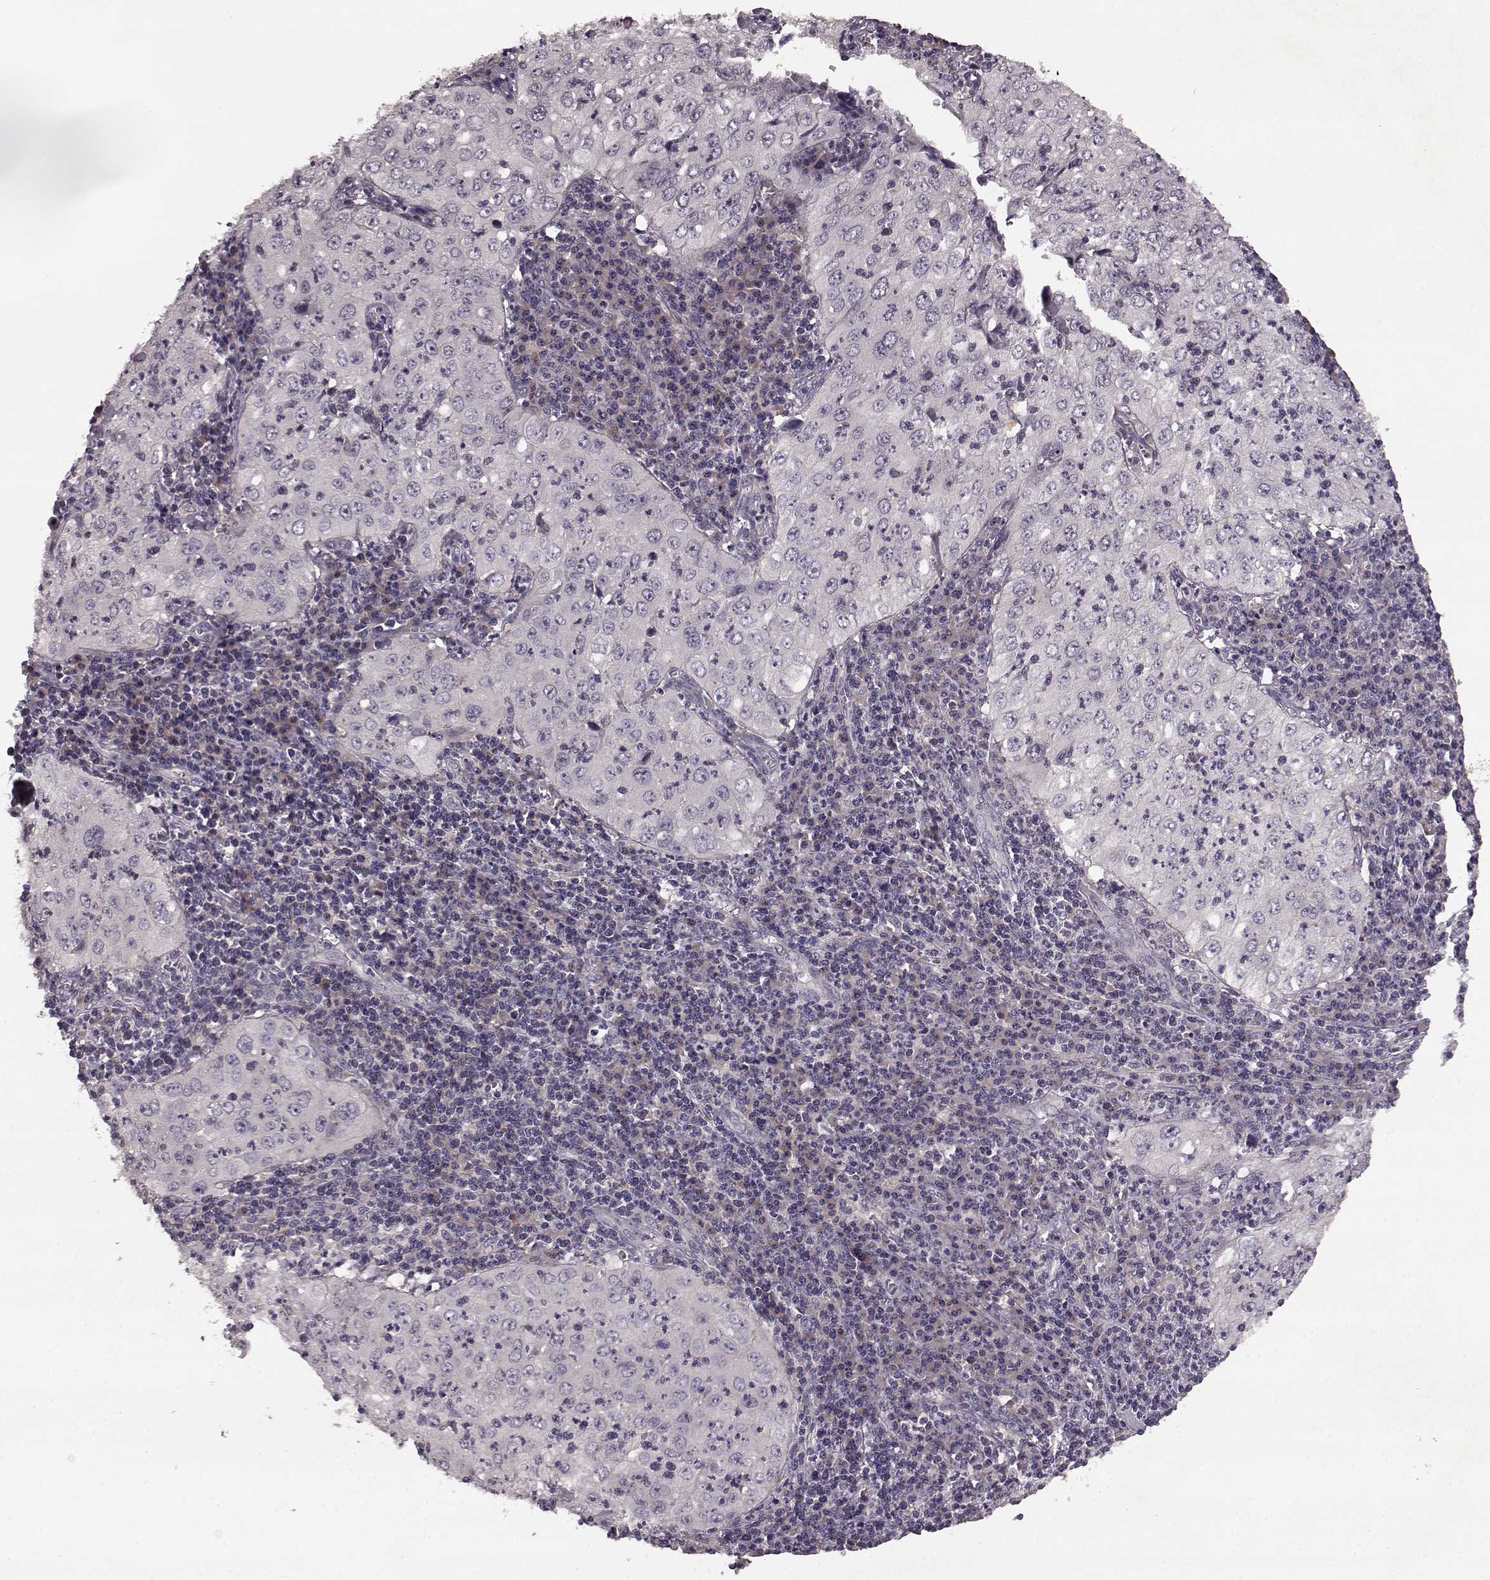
{"staining": {"intensity": "negative", "quantity": "none", "location": "none"}, "tissue": "cervical cancer", "cell_type": "Tumor cells", "image_type": "cancer", "snomed": [{"axis": "morphology", "description": "Squamous cell carcinoma, NOS"}, {"axis": "topography", "description": "Cervix"}], "caption": "Immunohistochemistry (IHC) of human cervical cancer (squamous cell carcinoma) displays no positivity in tumor cells.", "gene": "SLC52A3", "patient": {"sex": "female", "age": 24}}